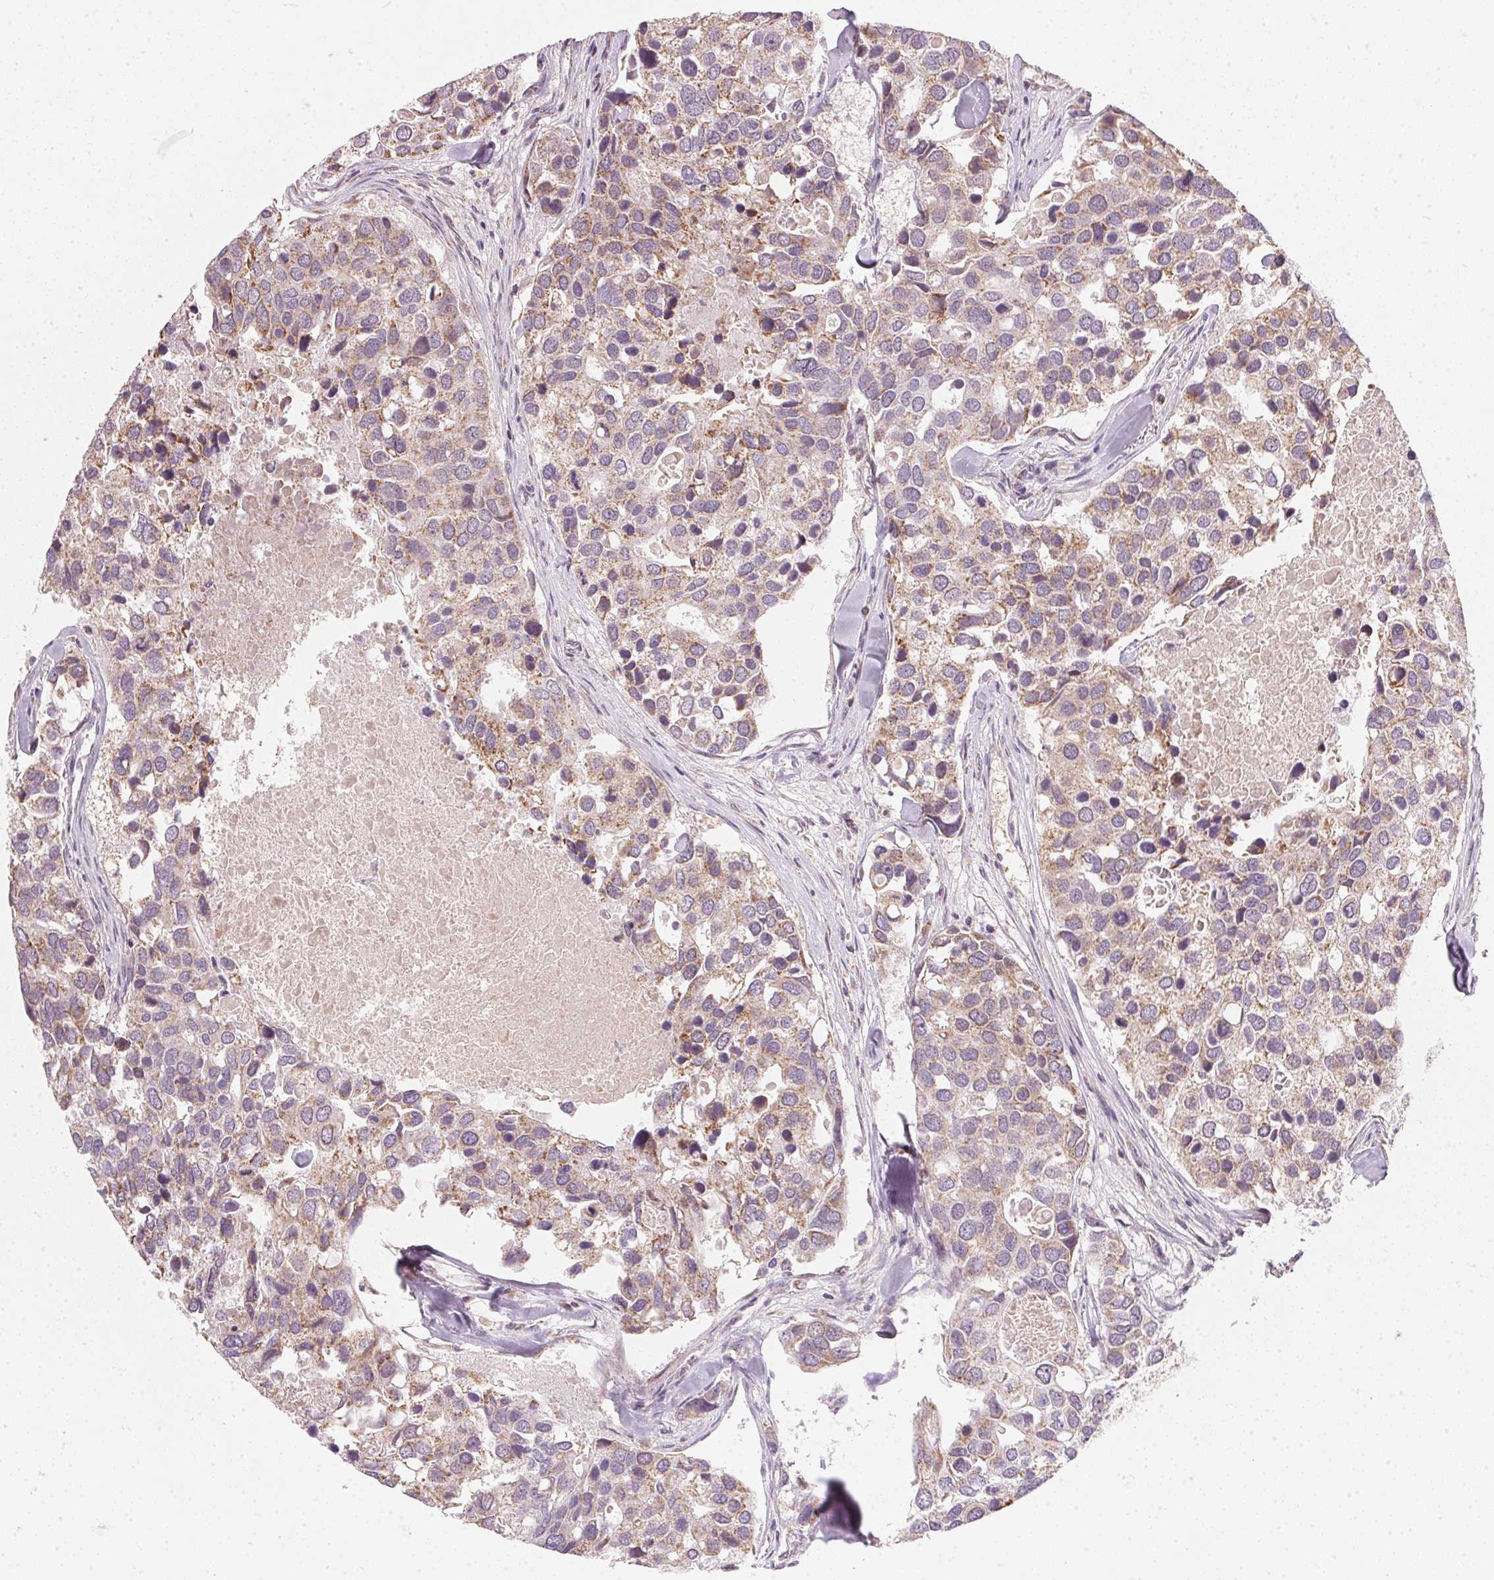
{"staining": {"intensity": "weak", "quantity": ">75%", "location": "cytoplasmic/membranous"}, "tissue": "breast cancer", "cell_type": "Tumor cells", "image_type": "cancer", "snomed": [{"axis": "morphology", "description": "Duct carcinoma"}, {"axis": "topography", "description": "Breast"}], "caption": "IHC photomicrograph of neoplastic tissue: human breast intraductal carcinoma stained using IHC demonstrates low levels of weak protein expression localized specifically in the cytoplasmic/membranous of tumor cells, appearing as a cytoplasmic/membranous brown color.", "gene": "COQ7", "patient": {"sex": "female", "age": 83}}